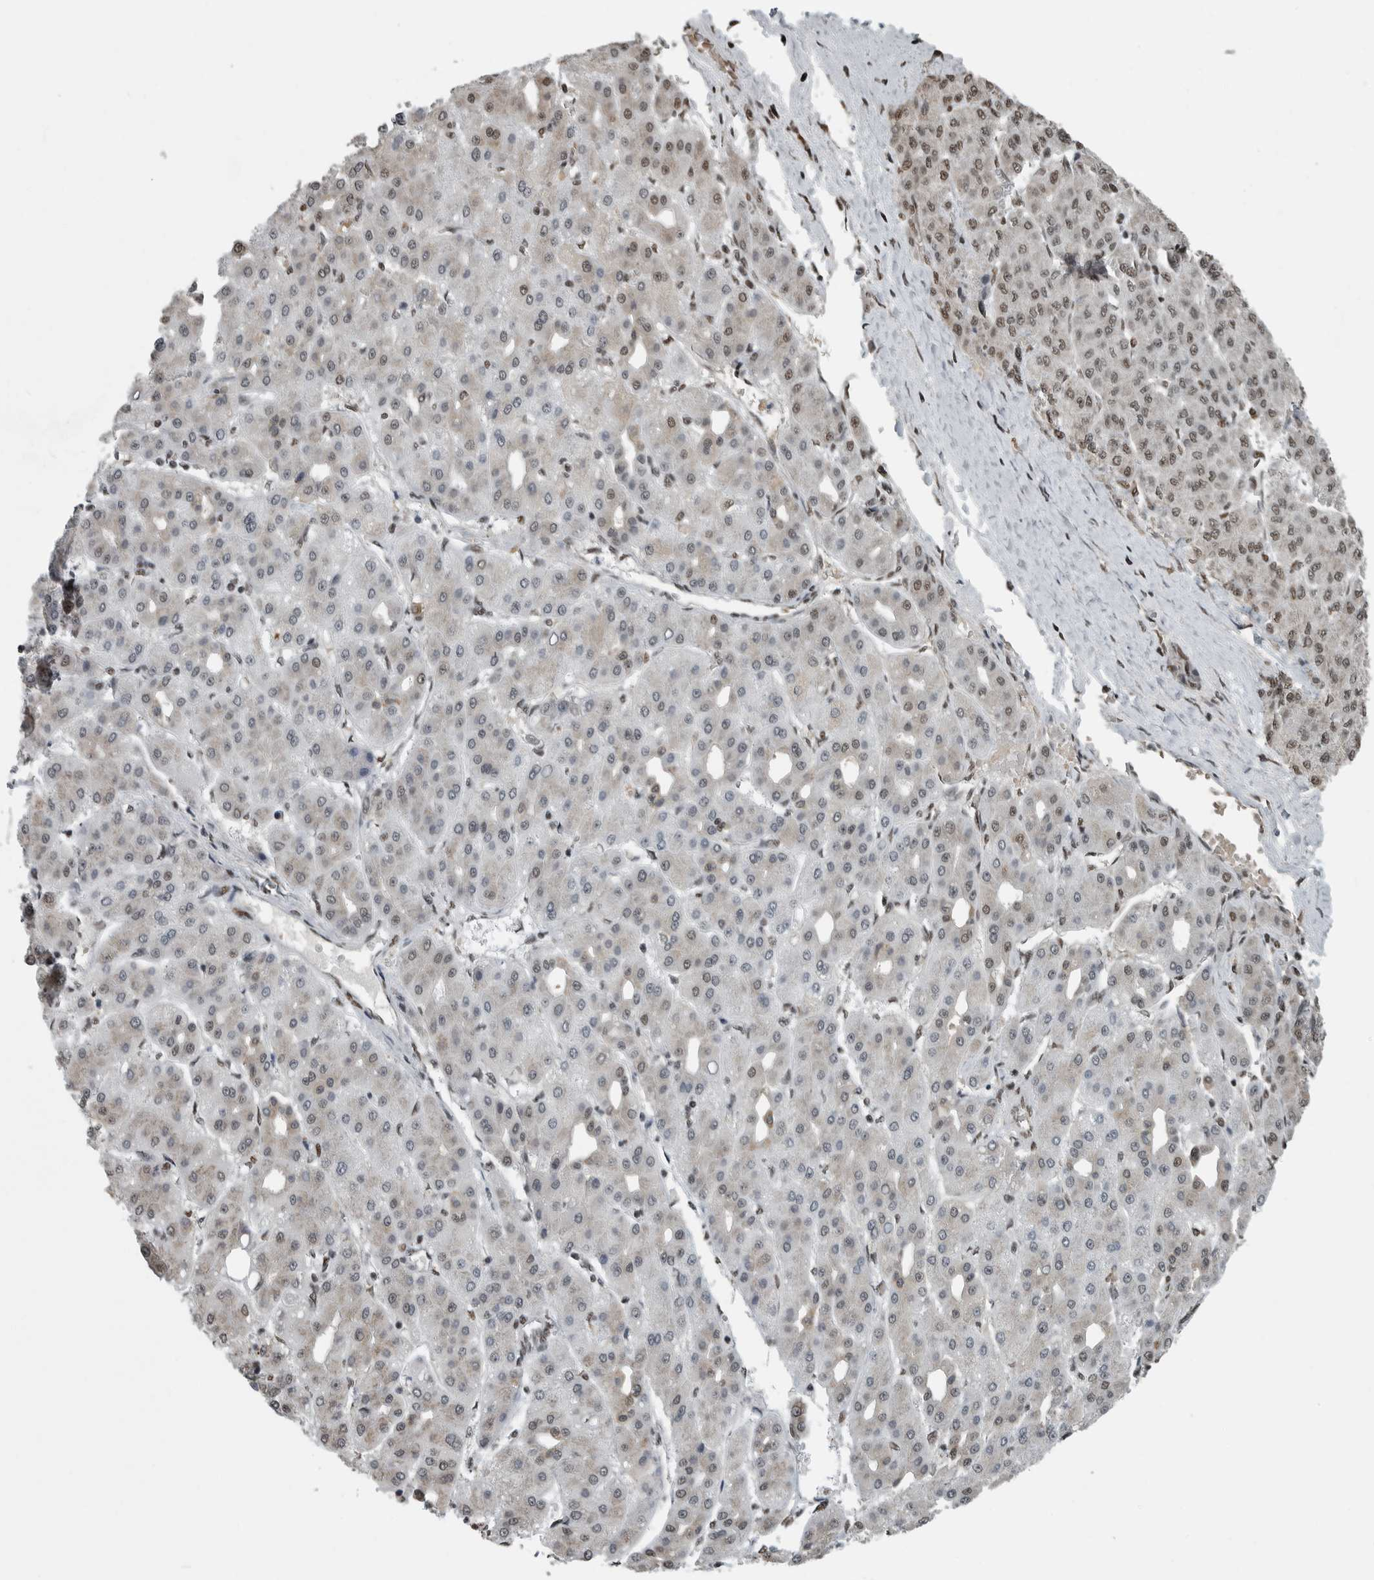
{"staining": {"intensity": "moderate", "quantity": "25%-75%", "location": "nuclear"}, "tissue": "liver cancer", "cell_type": "Tumor cells", "image_type": "cancer", "snomed": [{"axis": "morphology", "description": "Carcinoma, Hepatocellular, NOS"}, {"axis": "topography", "description": "Liver"}], "caption": "Immunohistochemical staining of liver cancer (hepatocellular carcinoma) shows medium levels of moderate nuclear protein expression in approximately 25%-75% of tumor cells.", "gene": "TGS1", "patient": {"sex": "male", "age": 65}}